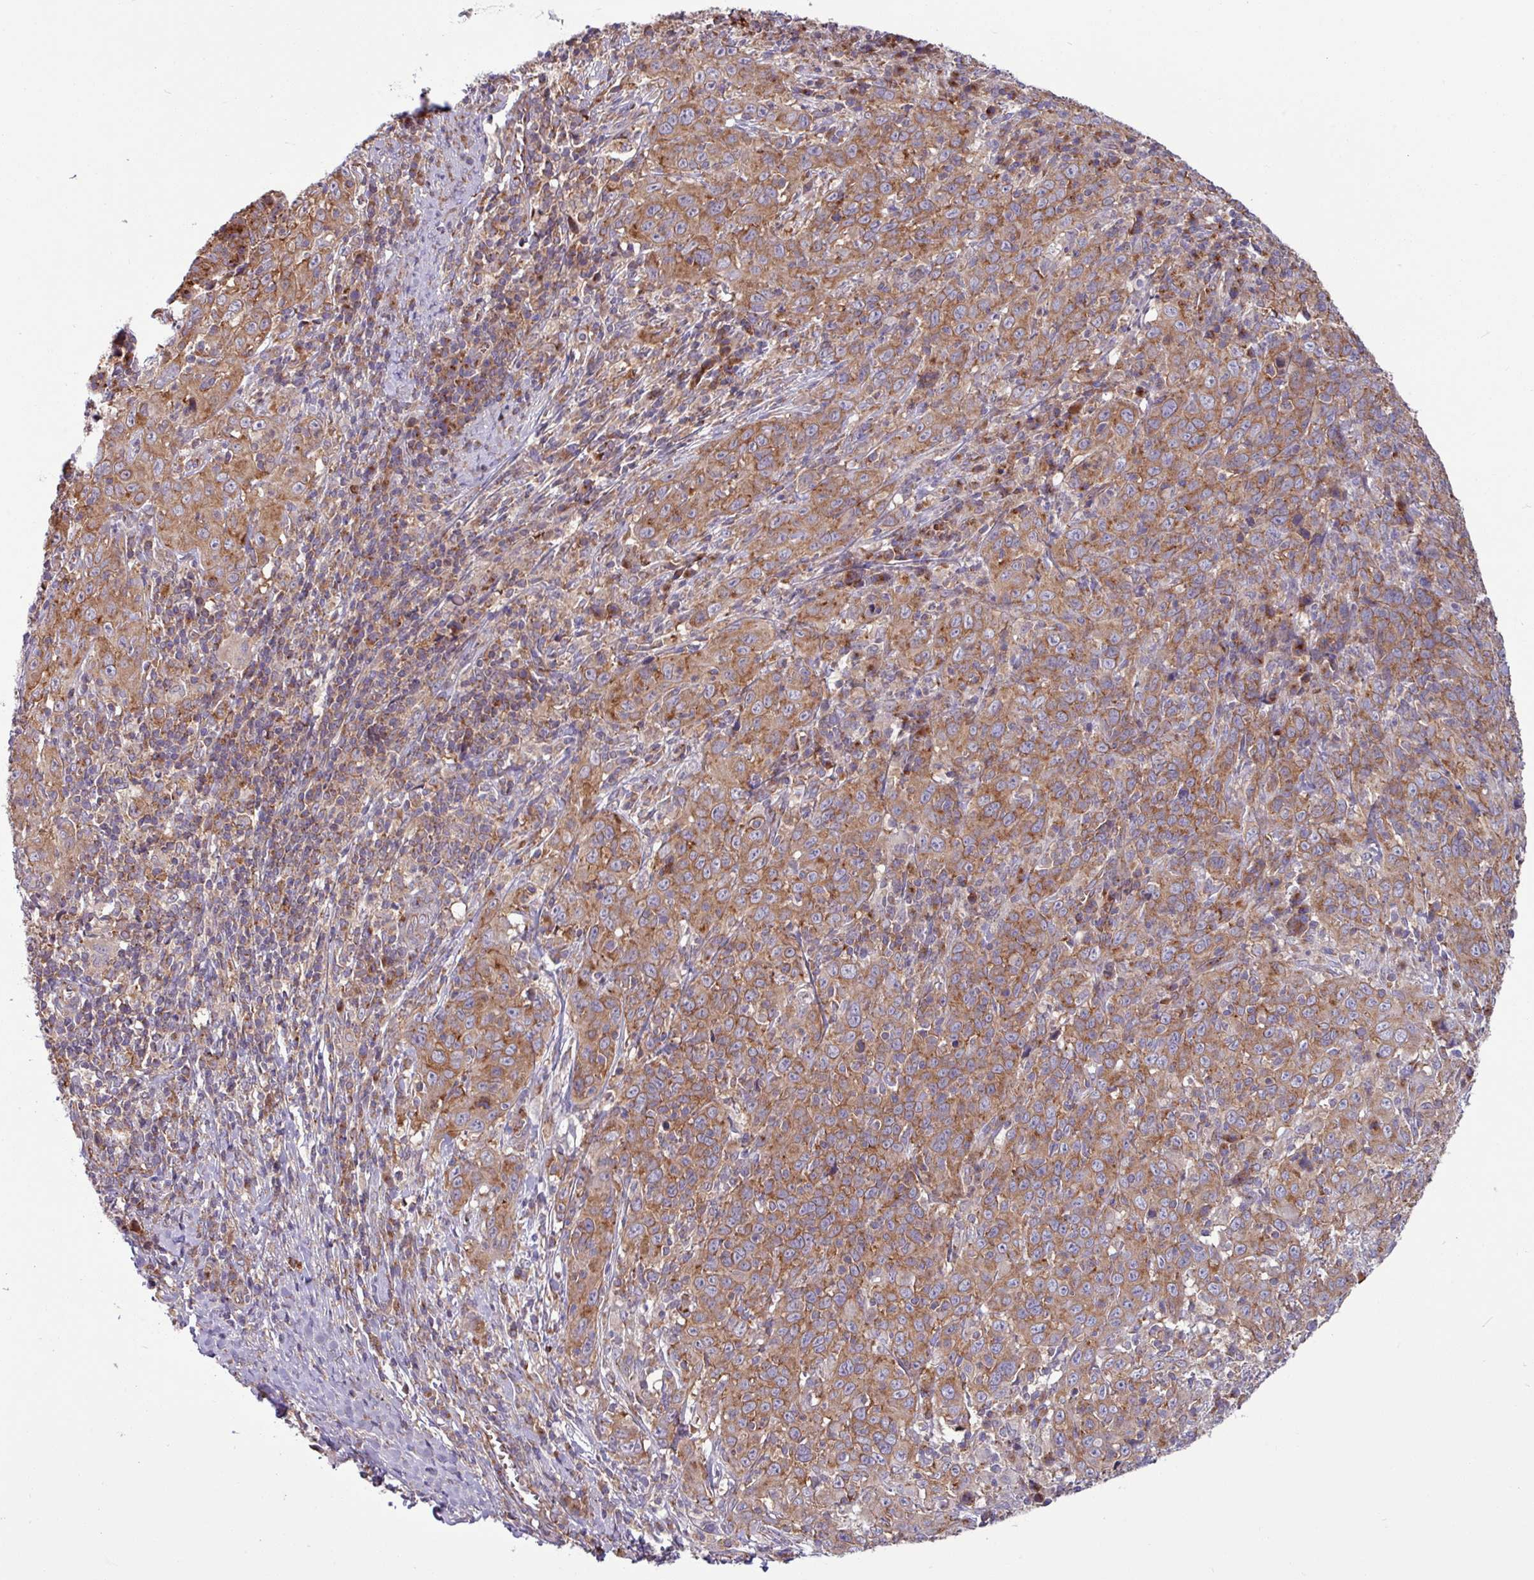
{"staining": {"intensity": "moderate", "quantity": ">75%", "location": "cytoplasmic/membranous"}, "tissue": "cervical cancer", "cell_type": "Tumor cells", "image_type": "cancer", "snomed": [{"axis": "morphology", "description": "Squamous cell carcinoma, NOS"}, {"axis": "topography", "description": "Cervix"}], "caption": "Immunohistochemical staining of human cervical squamous cell carcinoma displays medium levels of moderate cytoplasmic/membranous protein staining in approximately >75% of tumor cells. (IHC, brightfield microscopy, high magnification).", "gene": "LSM12", "patient": {"sex": "female", "age": 46}}